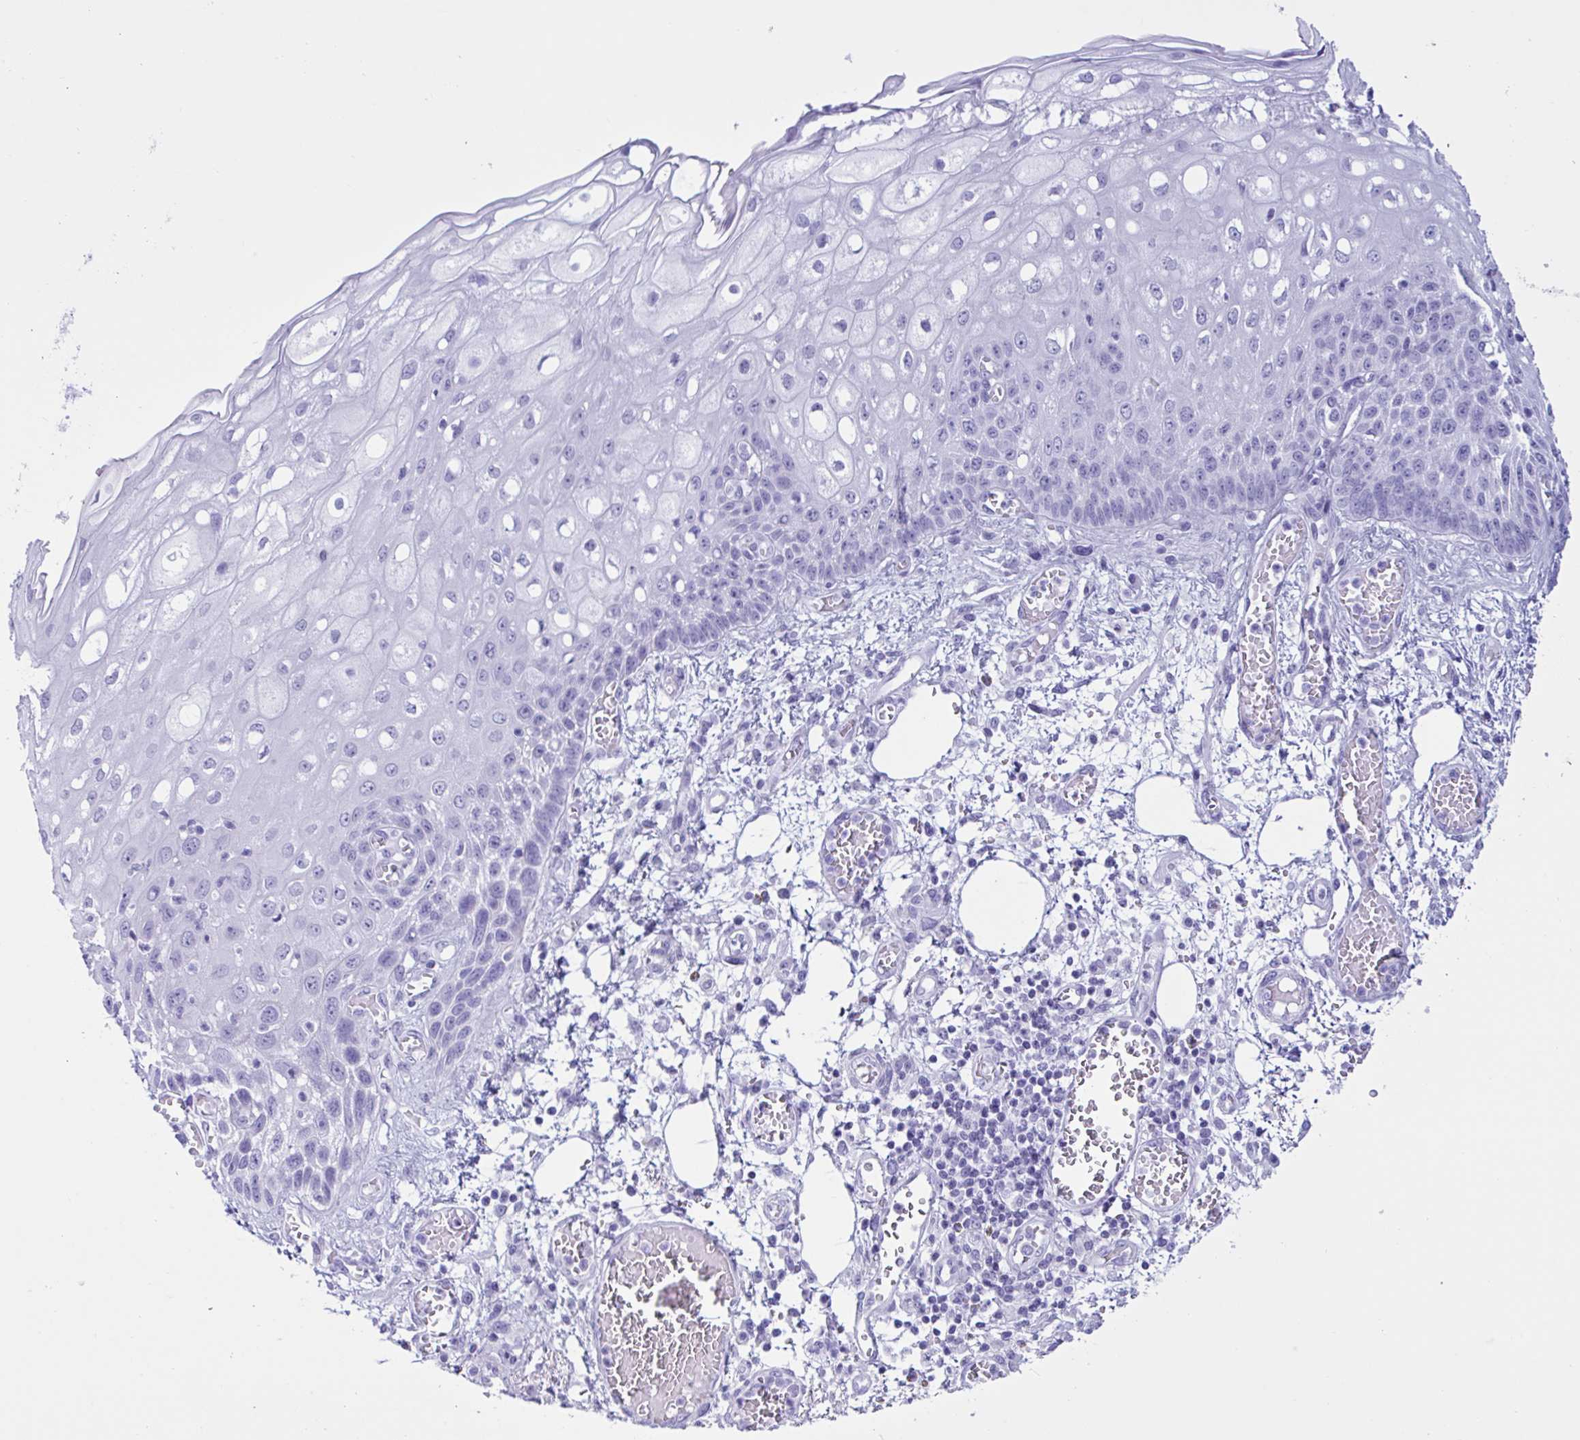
{"staining": {"intensity": "negative", "quantity": "none", "location": "none"}, "tissue": "esophagus", "cell_type": "Squamous epithelial cells", "image_type": "normal", "snomed": [{"axis": "morphology", "description": "Normal tissue, NOS"}, {"axis": "morphology", "description": "Adenocarcinoma, NOS"}, {"axis": "topography", "description": "Esophagus"}], "caption": "Human esophagus stained for a protein using immunohistochemistry (IHC) exhibits no expression in squamous epithelial cells.", "gene": "MRGPRG", "patient": {"sex": "male", "age": 81}}